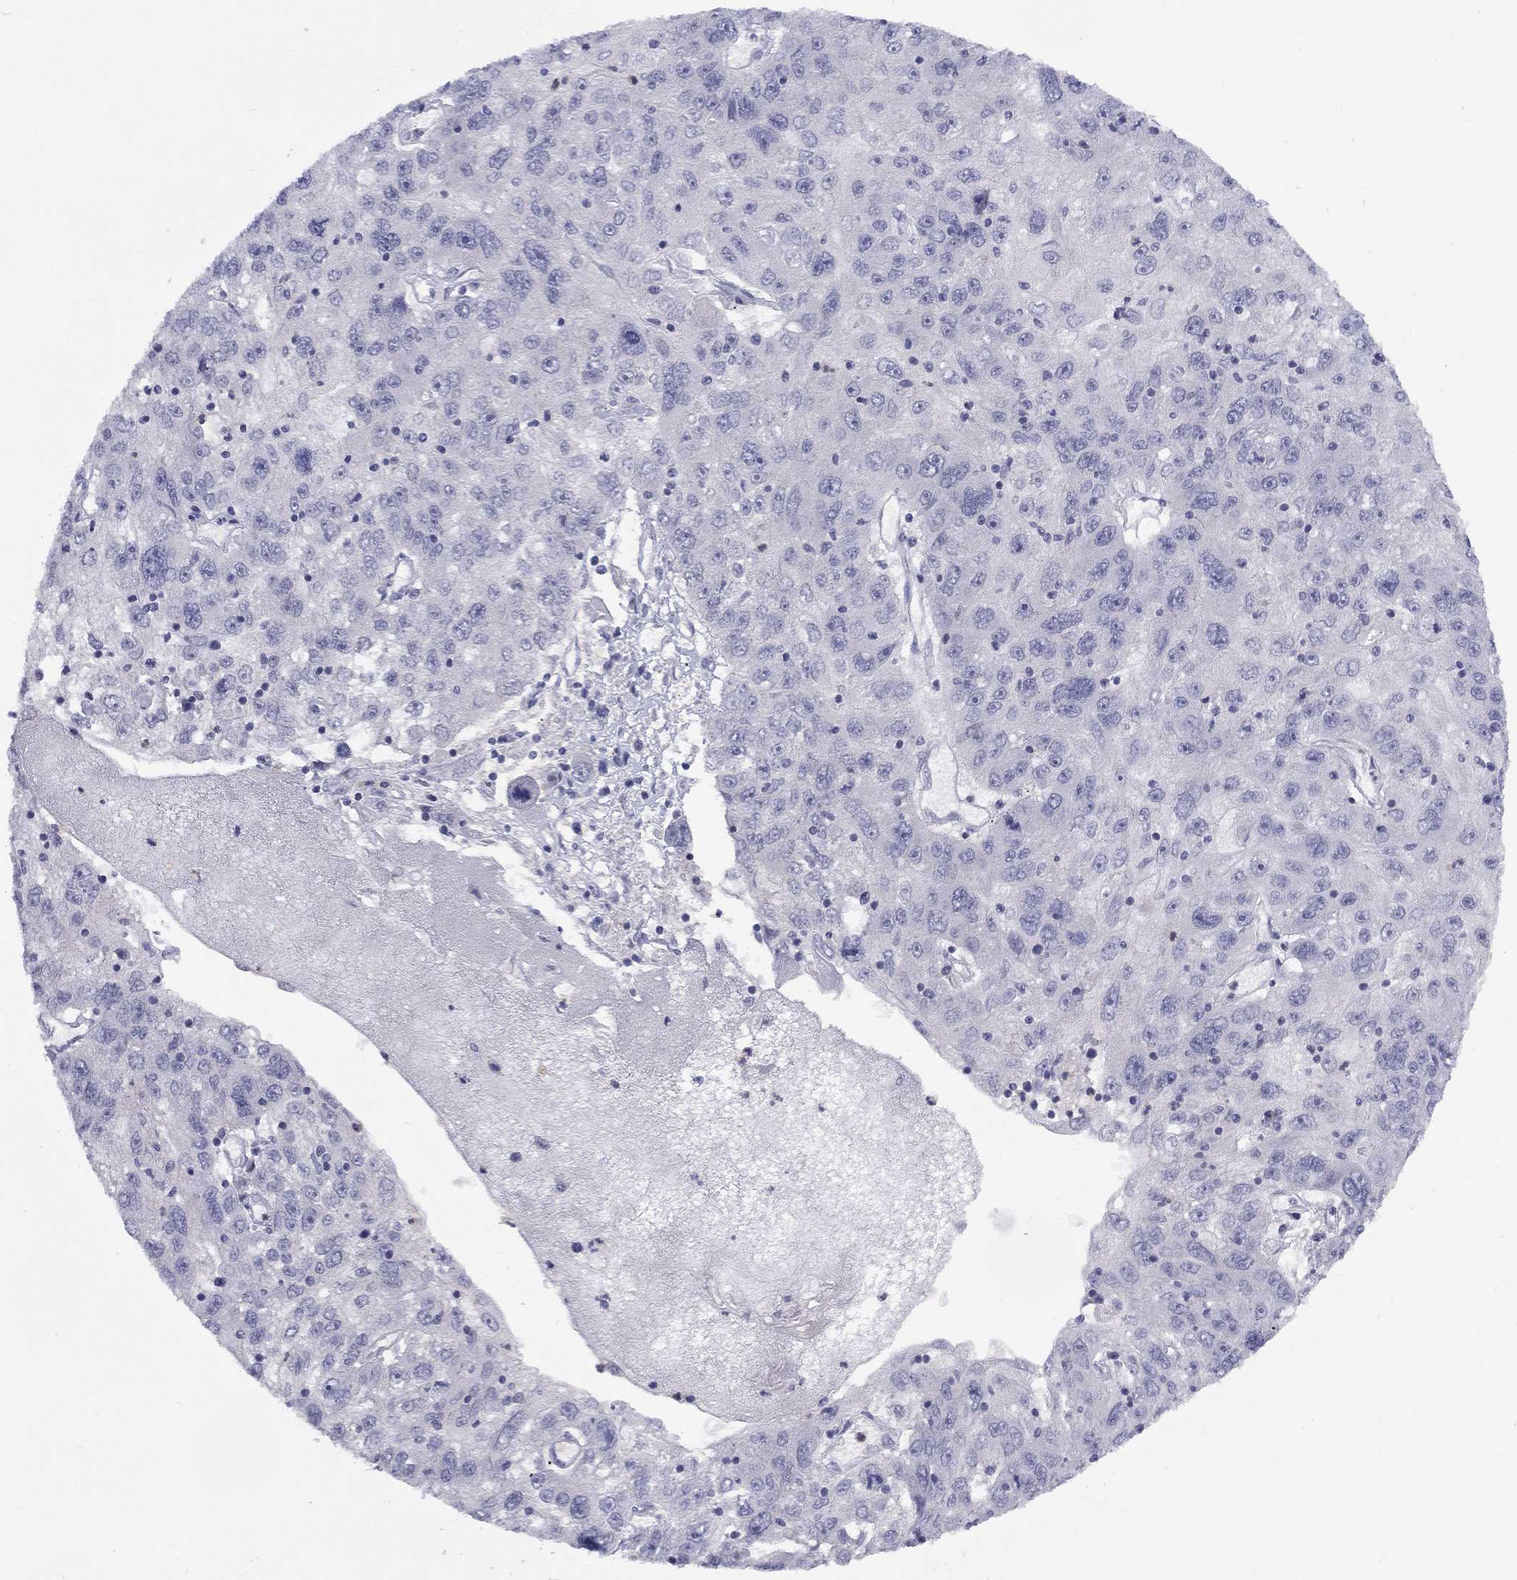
{"staining": {"intensity": "negative", "quantity": "none", "location": "none"}, "tissue": "stomach cancer", "cell_type": "Tumor cells", "image_type": "cancer", "snomed": [{"axis": "morphology", "description": "Adenocarcinoma, NOS"}, {"axis": "topography", "description": "Stomach"}], "caption": "This photomicrograph is of stomach cancer stained with immunohistochemistry to label a protein in brown with the nuclei are counter-stained blue. There is no expression in tumor cells.", "gene": "CACNA1A", "patient": {"sex": "male", "age": 56}}